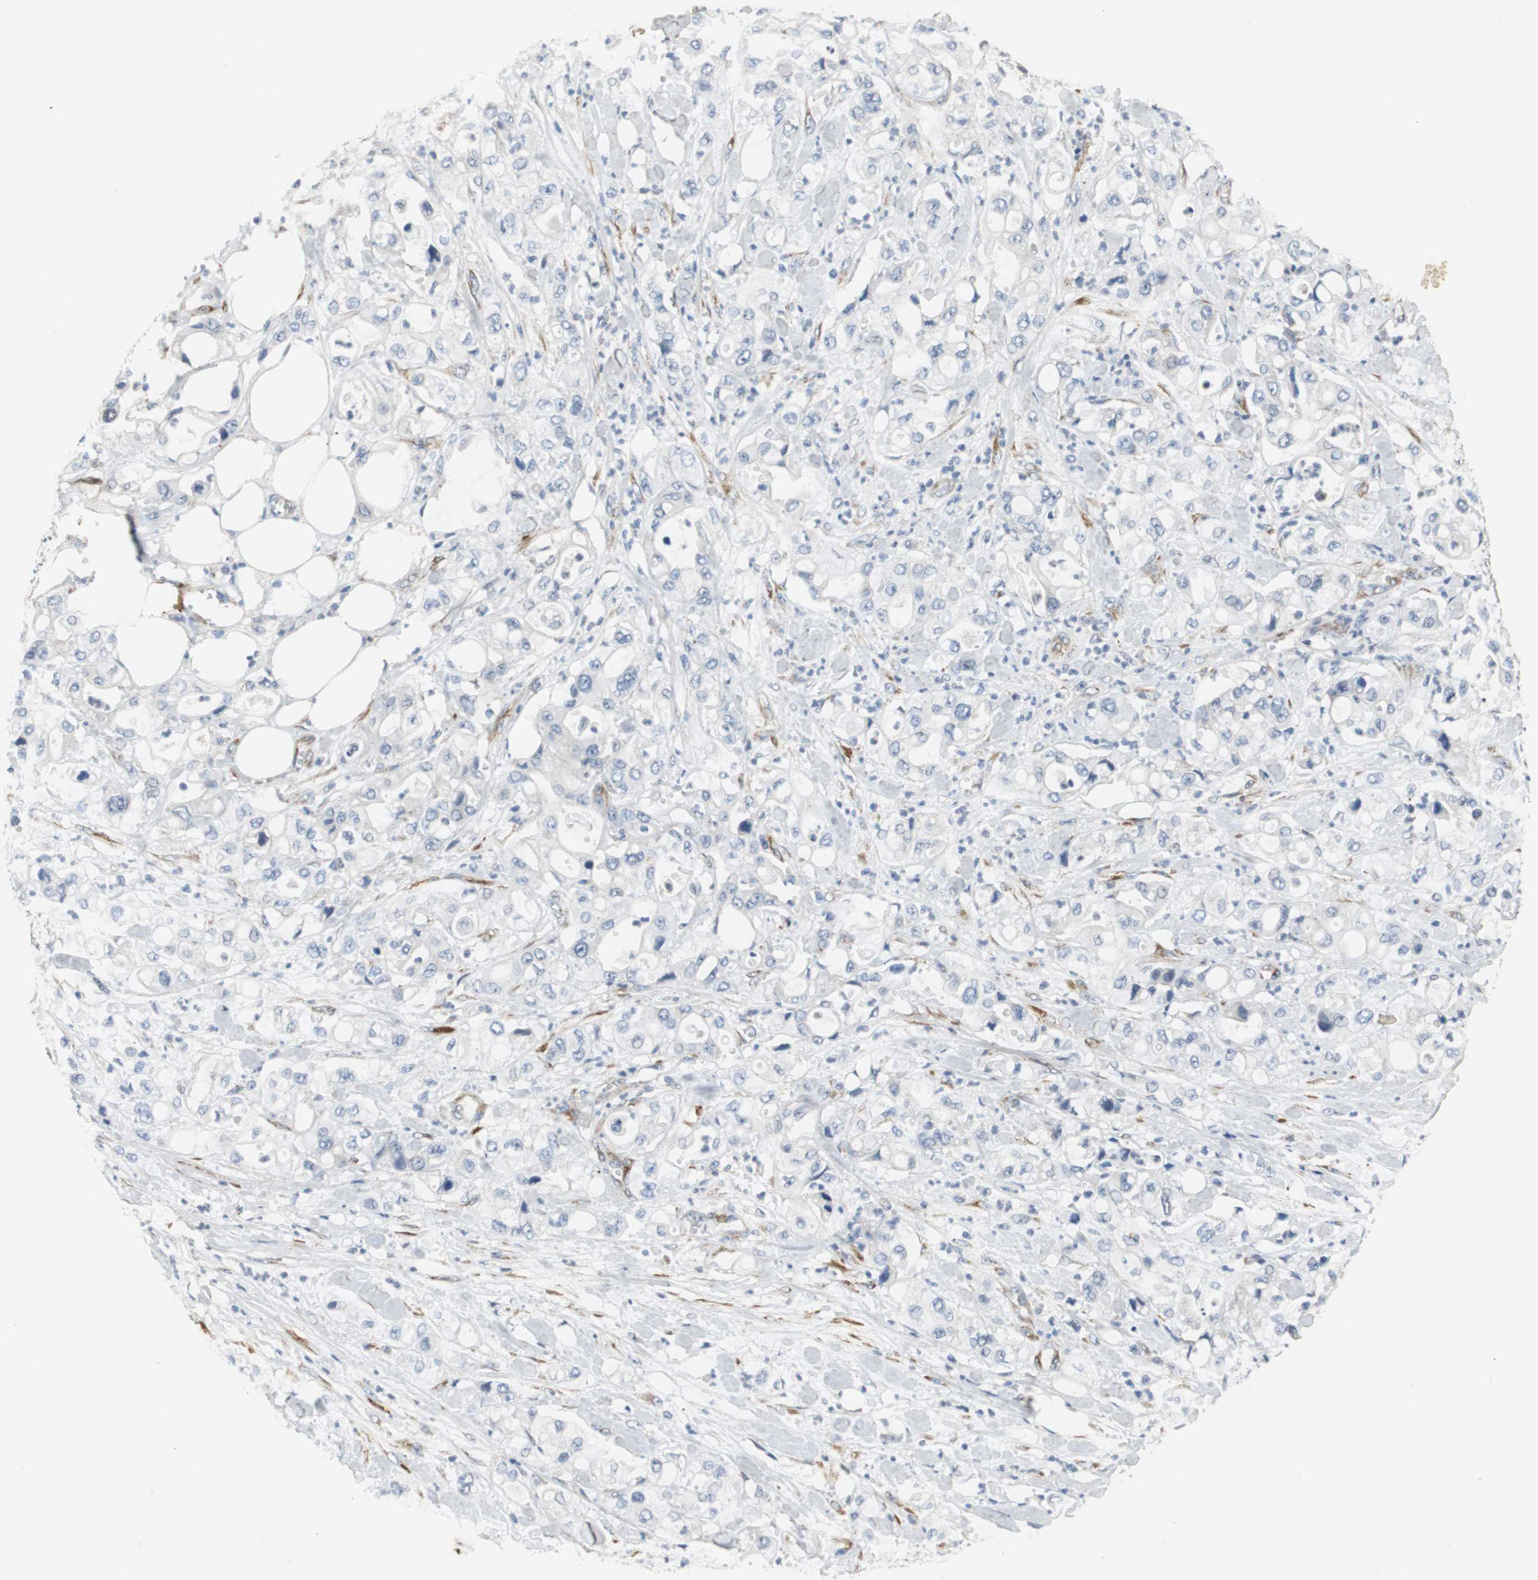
{"staining": {"intensity": "negative", "quantity": "none", "location": "none"}, "tissue": "pancreatic cancer", "cell_type": "Tumor cells", "image_type": "cancer", "snomed": [{"axis": "morphology", "description": "Adenocarcinoma, NOS"}, {"axis": "topography", "description": "Pancreas"}], "caption": "Immunohistochemistry (IHC) image of pancreatic cancer (adenocarcinoma) stained for a protein (brown), which reveals no staining in tumor cells.", "gene": "ISCU", "patient": {"sex": "male", "age": 70}}